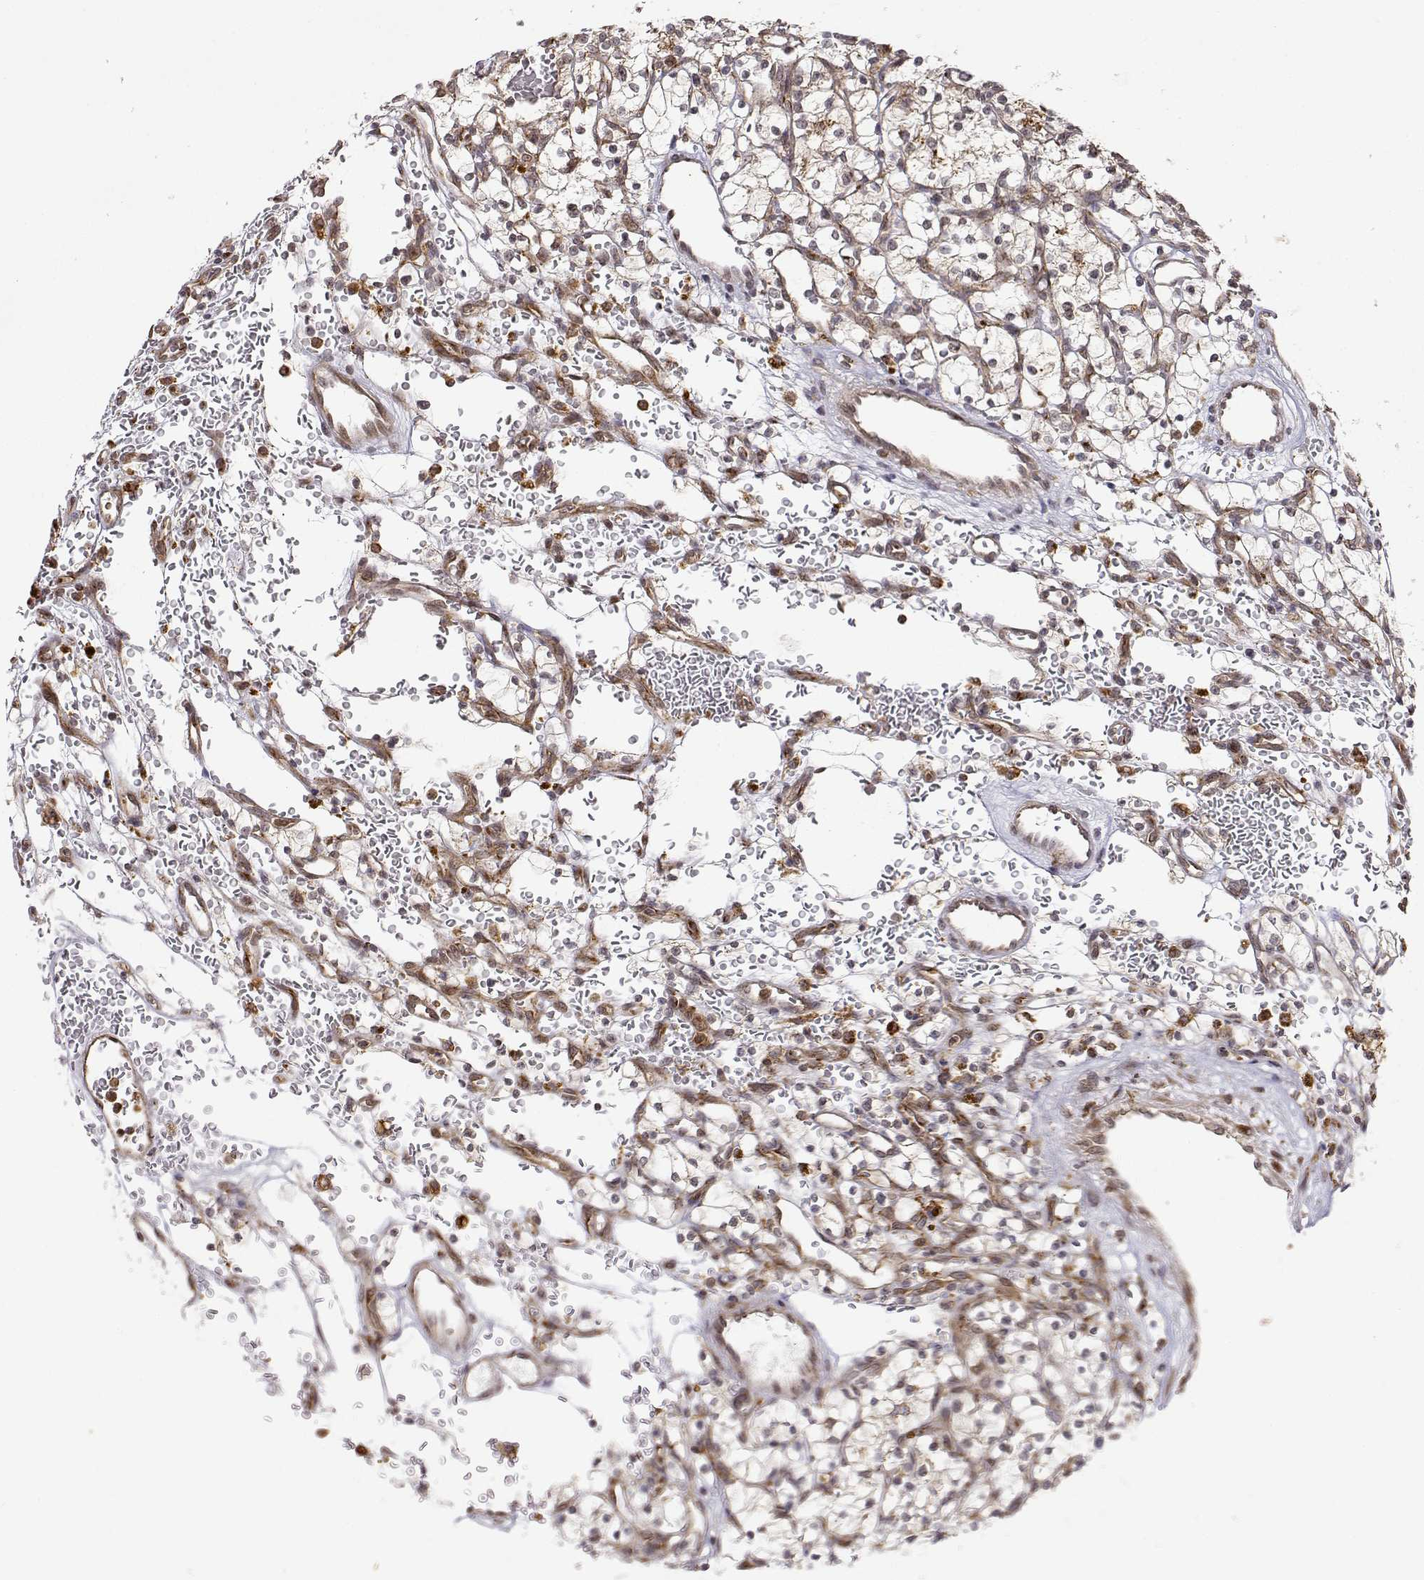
{"staining": {"intensity": "moderate", "quantity": "25%-75%", "location": "cytoplasmic/membranous"}, "tissue": "renal cancer", "cell_type": "Tumor cells", "image_type": "cancer", "snomed": [{"axis": "morphology", "description": "Adenocarcinoma, NOS"}, {"axis": "topography", "description": "Kidney"}], "caption": "Tumor cells reveal medium levels of moderate cytoplasmic/membranous expression in approximately 25%-75% of cells in human renal adenocarcinoma.", "gene": "RNF13", "patient": {"sex": "female", "age": 64}}